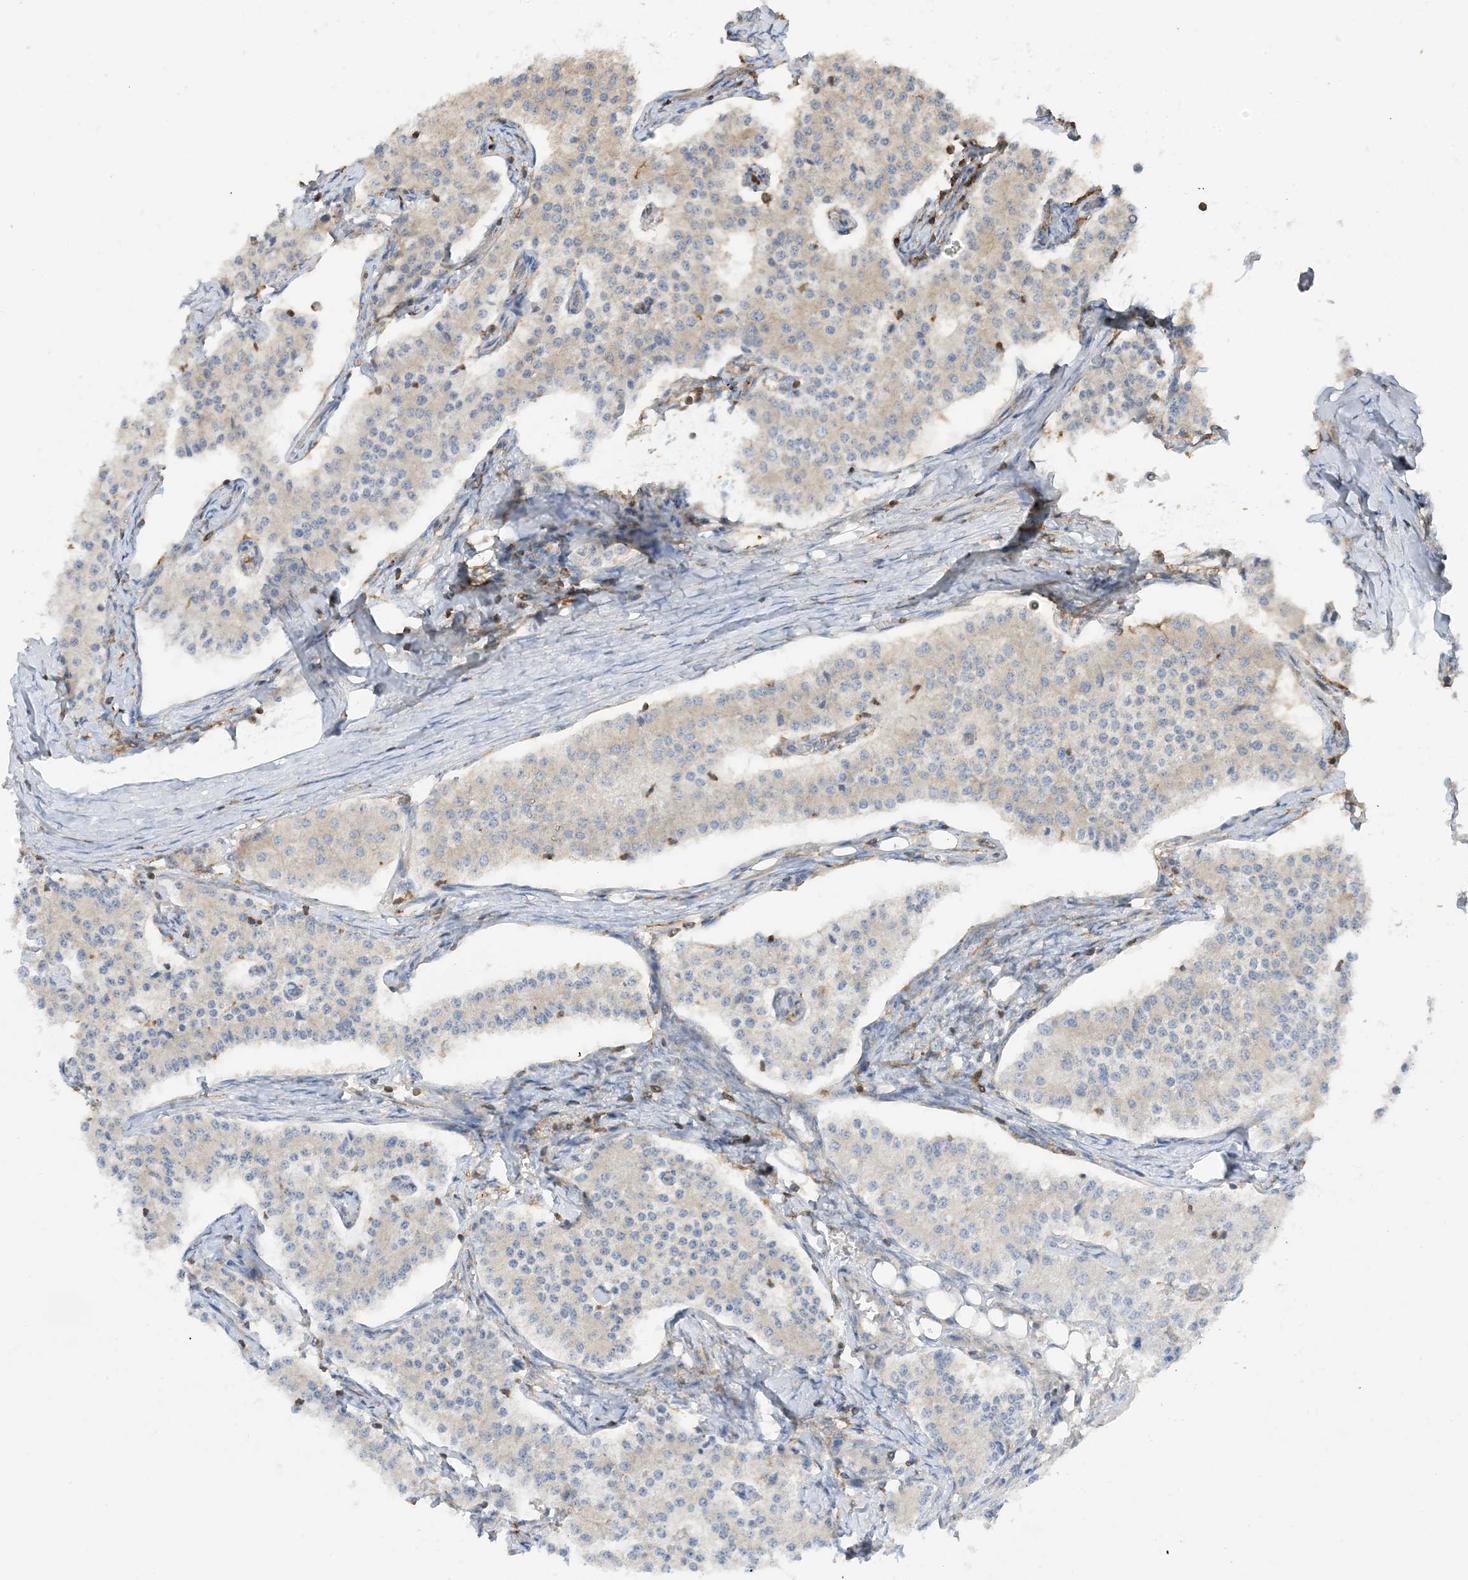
{"staining": {"intensity": "weak", "quantity": "<25%", "location": "cytoplasmic/membranous"}, "tissue": "carcinoid", "cell_type": "Tumor cells", "image_type": "cancer", "snomed": [{"axis": "morphology", "description": "Carcinoid, malignant, NOS"}, {"axis": "topography", "description": "Colon"}], "caption": "Immunohistochemistry of human malignant carcinoid displays no staining in tumor cells.", "gene": "CAPZB", "patient": {"sex": "female", "age": 52}}